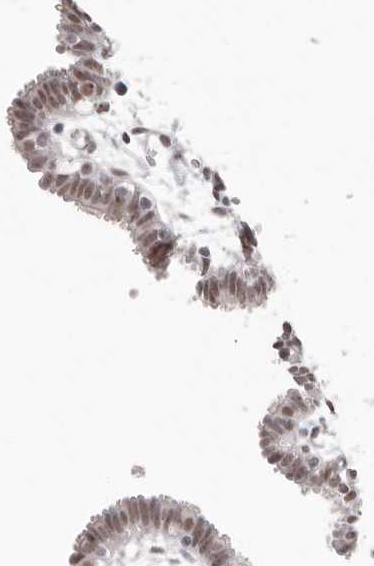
{"staining": {"intensity": "moderate", "quantity": ">75%", "location": "nuclear"}, "tissue": "fallopian tube", "cell_type": "Glandular cells", "image_type": "normal", "snomed": [{"axis": "morphology", "description": "Normal tissue, NOS"}, {"axis": "topography", "description": "Fallopian tube"}, {"axis": "topography", "description": "Placenta"}], "caption": "Immunohistochemical staining of unremarkable fallopian tube reveals >75% levels of moderate nuclear protein positivity in approximately >75% of glandular cells. Nuclei are stained in blue.", "gene": "LARP7", "patient": {"sex": "female", "age": 32}}